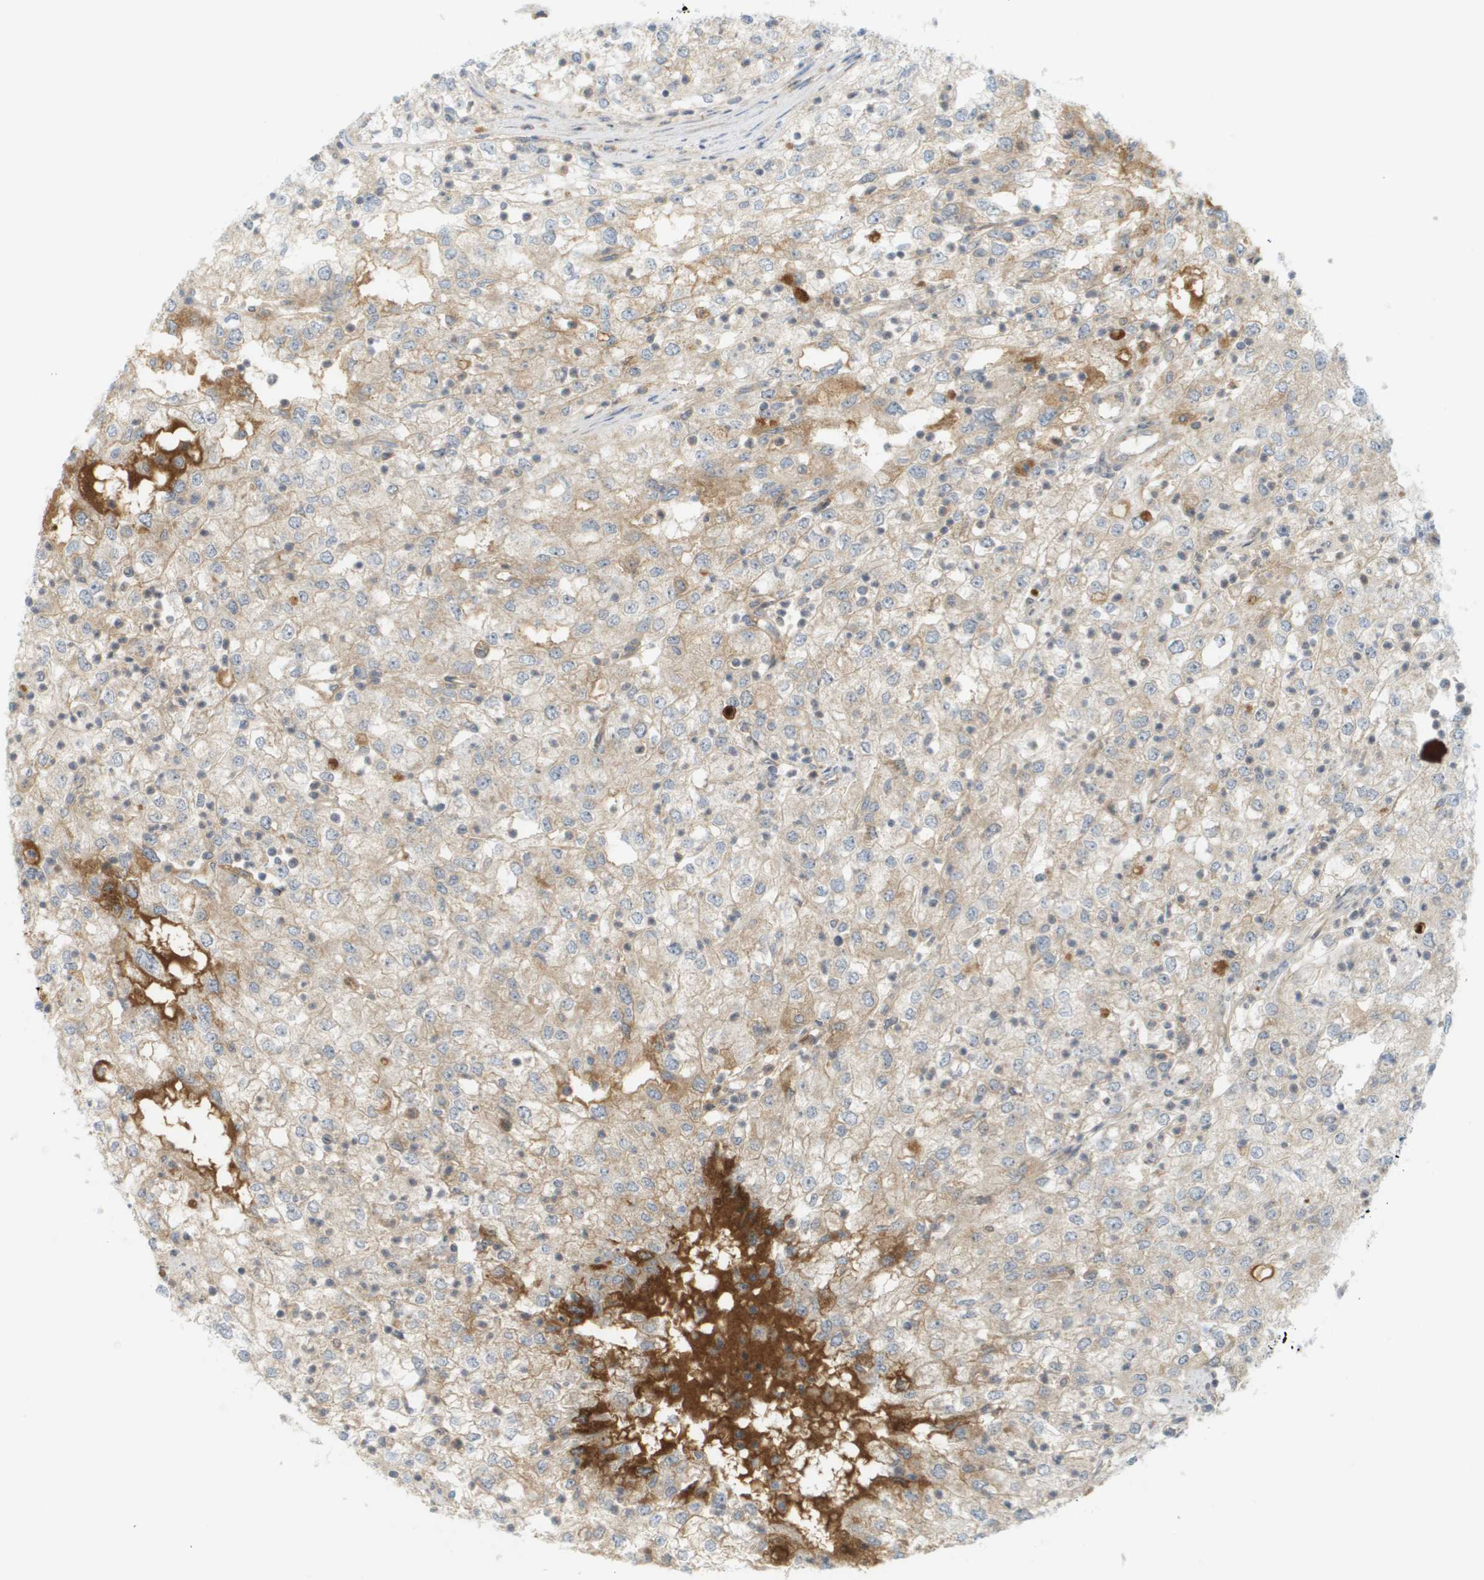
{"staining": {"intensity": "weak", "quantity": "<25%", "location": "cytoplasmic/membranous"}, "tissue": "renal cancer", "cell_type": "Tumor cells", "image_type": "cancer", "snomed": [{"axis": "morphology", "description": "Adenocarcinoma, NOS"}, {"axis": "topography", "description": "Kidney"}], "caption": "Protein analysis of adenocarcinoma (renal) reveals no significant positivity in tumor cells. (DAB (3,3'-diaminobenzidine) IHC visualized using brightfield microscopy, high magnification).", "gene": "PROC", "patient": {"sex": "female", "age": 54}}